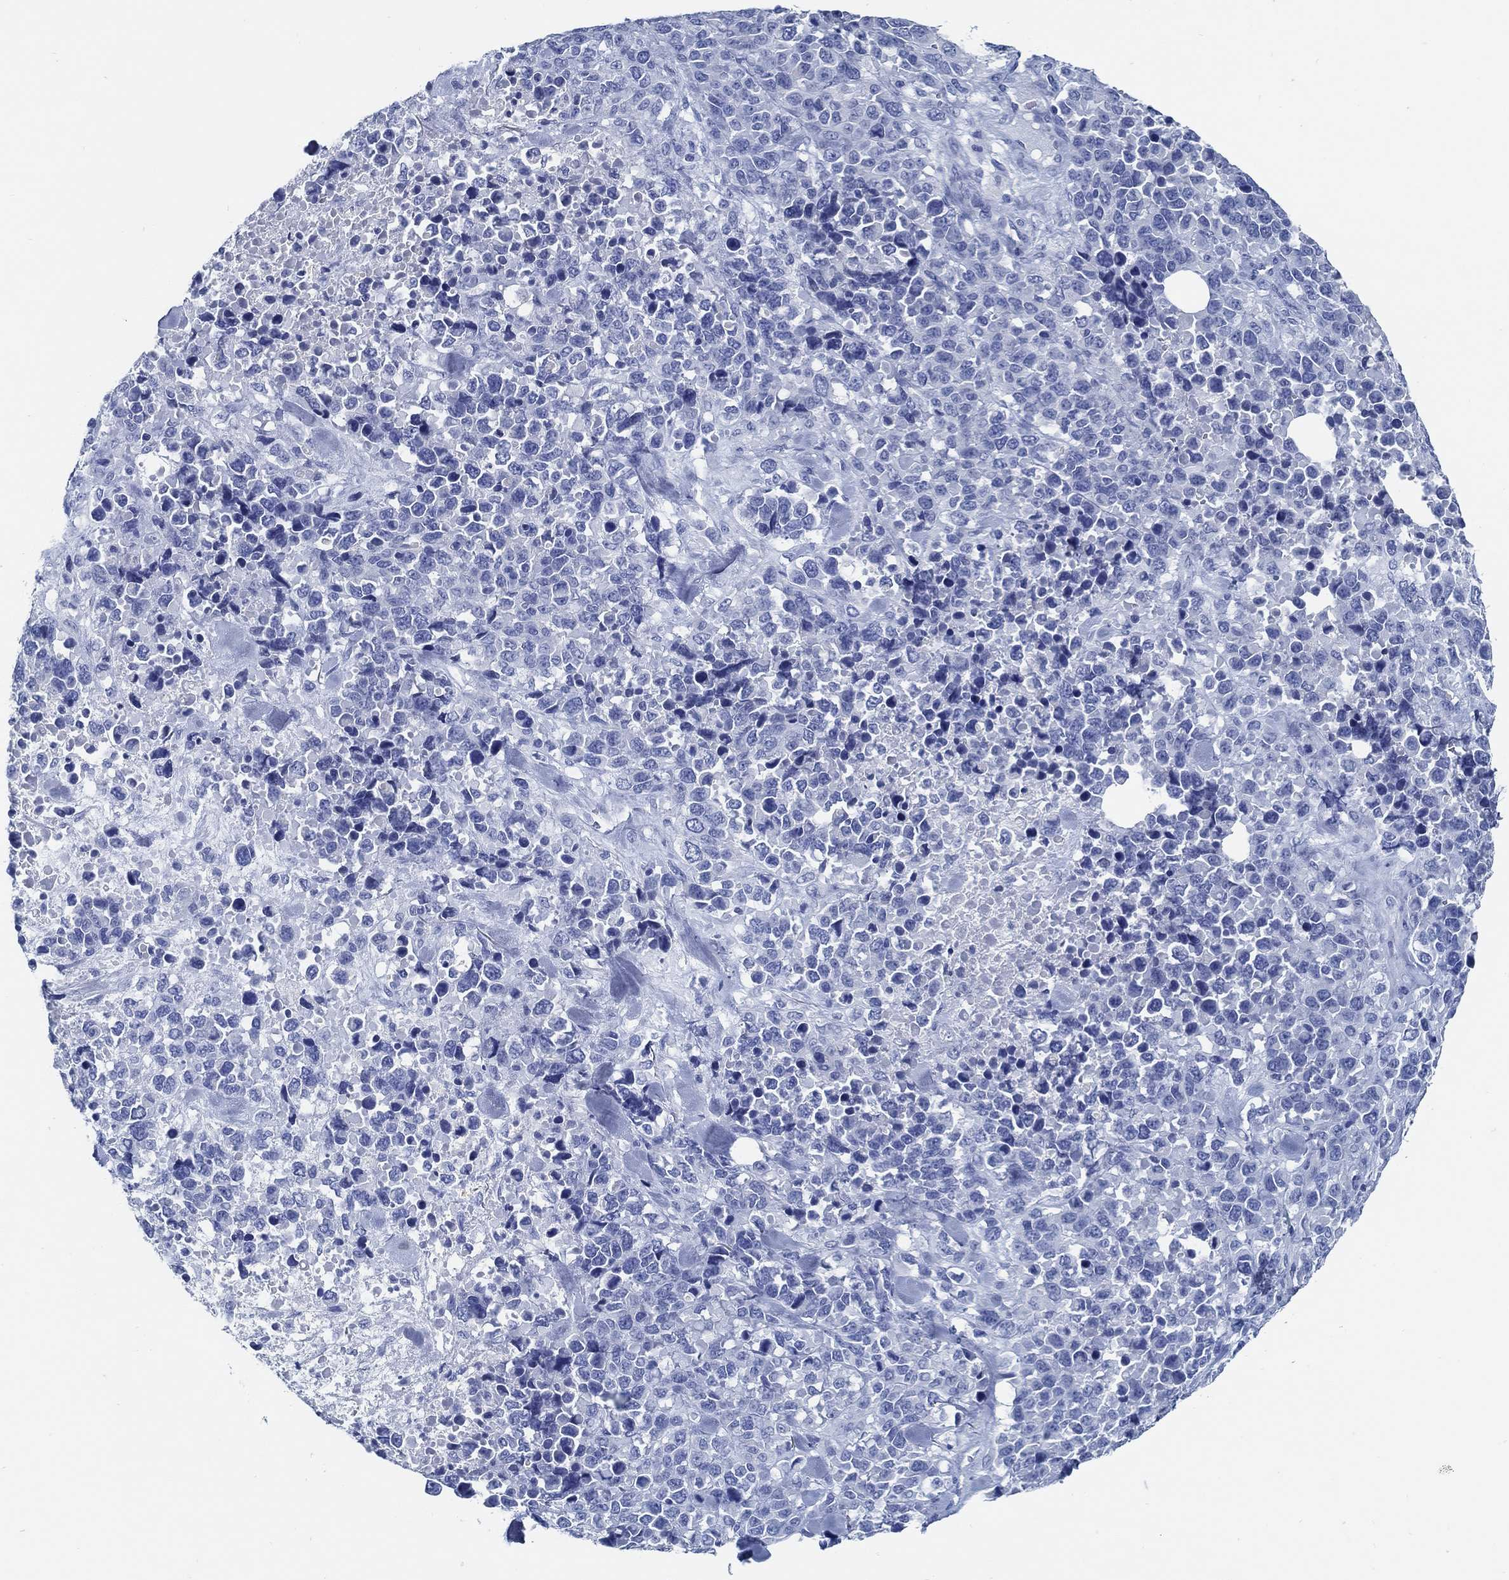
{"staining": {"intensity": "negative", "quantity": "none", "location": "none"}, "tissue": "melanoma", "cell_type": "Tumor cells", "image_type": "cancer", "snomed": [{"axis": "morphology", "description": "Malignant melanoma, Metastatic site"}, {"axis": "topography", "description": "Skin"}], "caption": "An IHC photomicrograph of melanoma is shown. There is no staining in tumor cells of melanoma.", "gene": "SLC45A1", "patient": {"sex": "male", "age": 84}}